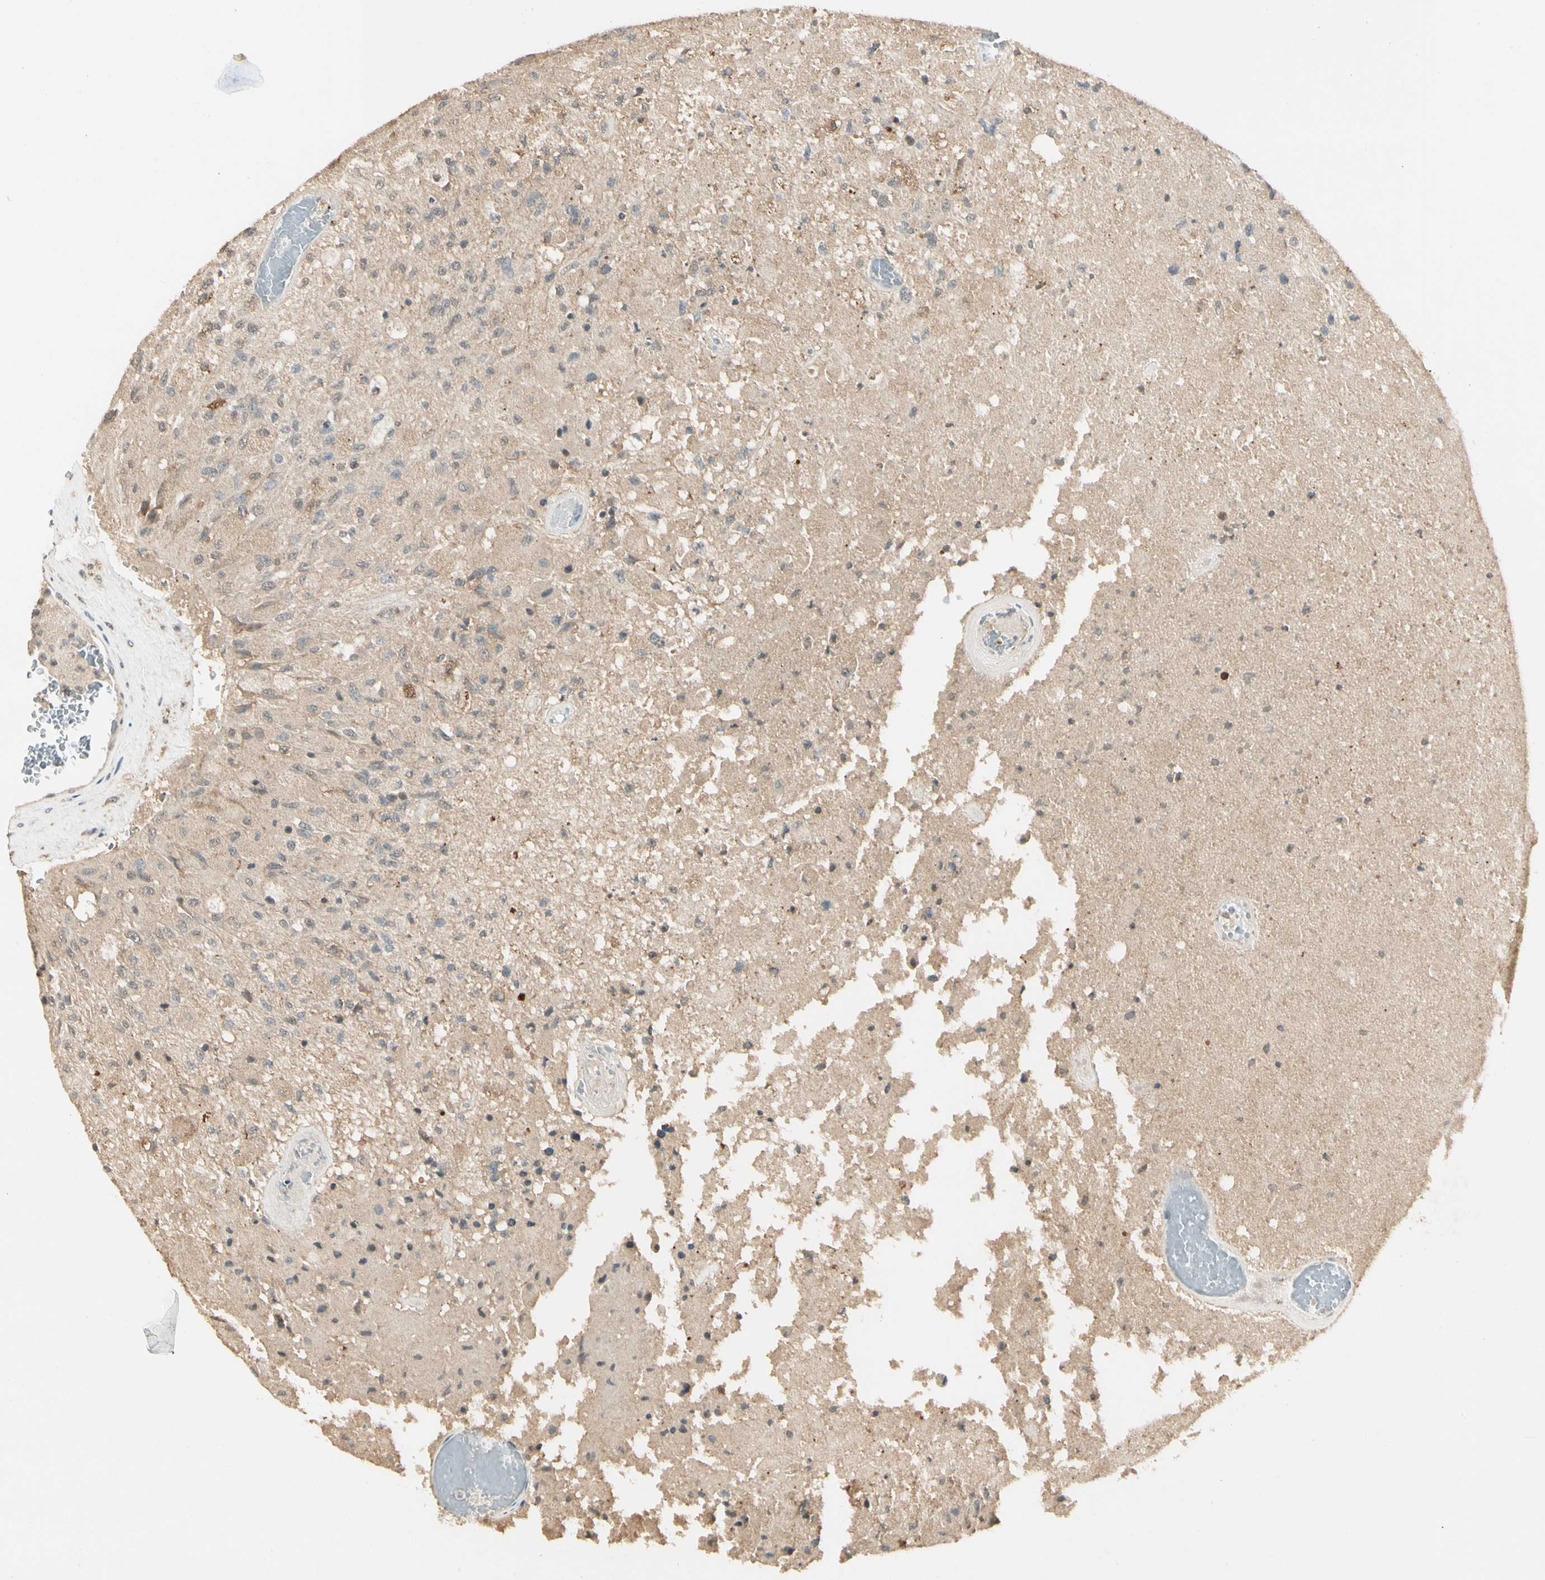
{"staining": {"intensity": "weak", "quantity": "<25%", "location": "cytoplasmic/membranous"}, "tissue": "glioma", "cell_type": "Tumor cells", "image_type": "cancer", "snomed": [{"axis": "morphology", "description": "Normal tissue, NOS"}, {"axis": "morphology", "description": "Glioma, malignant, High grade"}, {"axis": "topography", "description": "Cerebral cortex"}], "caption": "Tumor cells are negative for protein expression in human glioma. Nuclei are stained in blue.", "gene": "SGCA", "patient": {"sex": "male", "age": 77}}